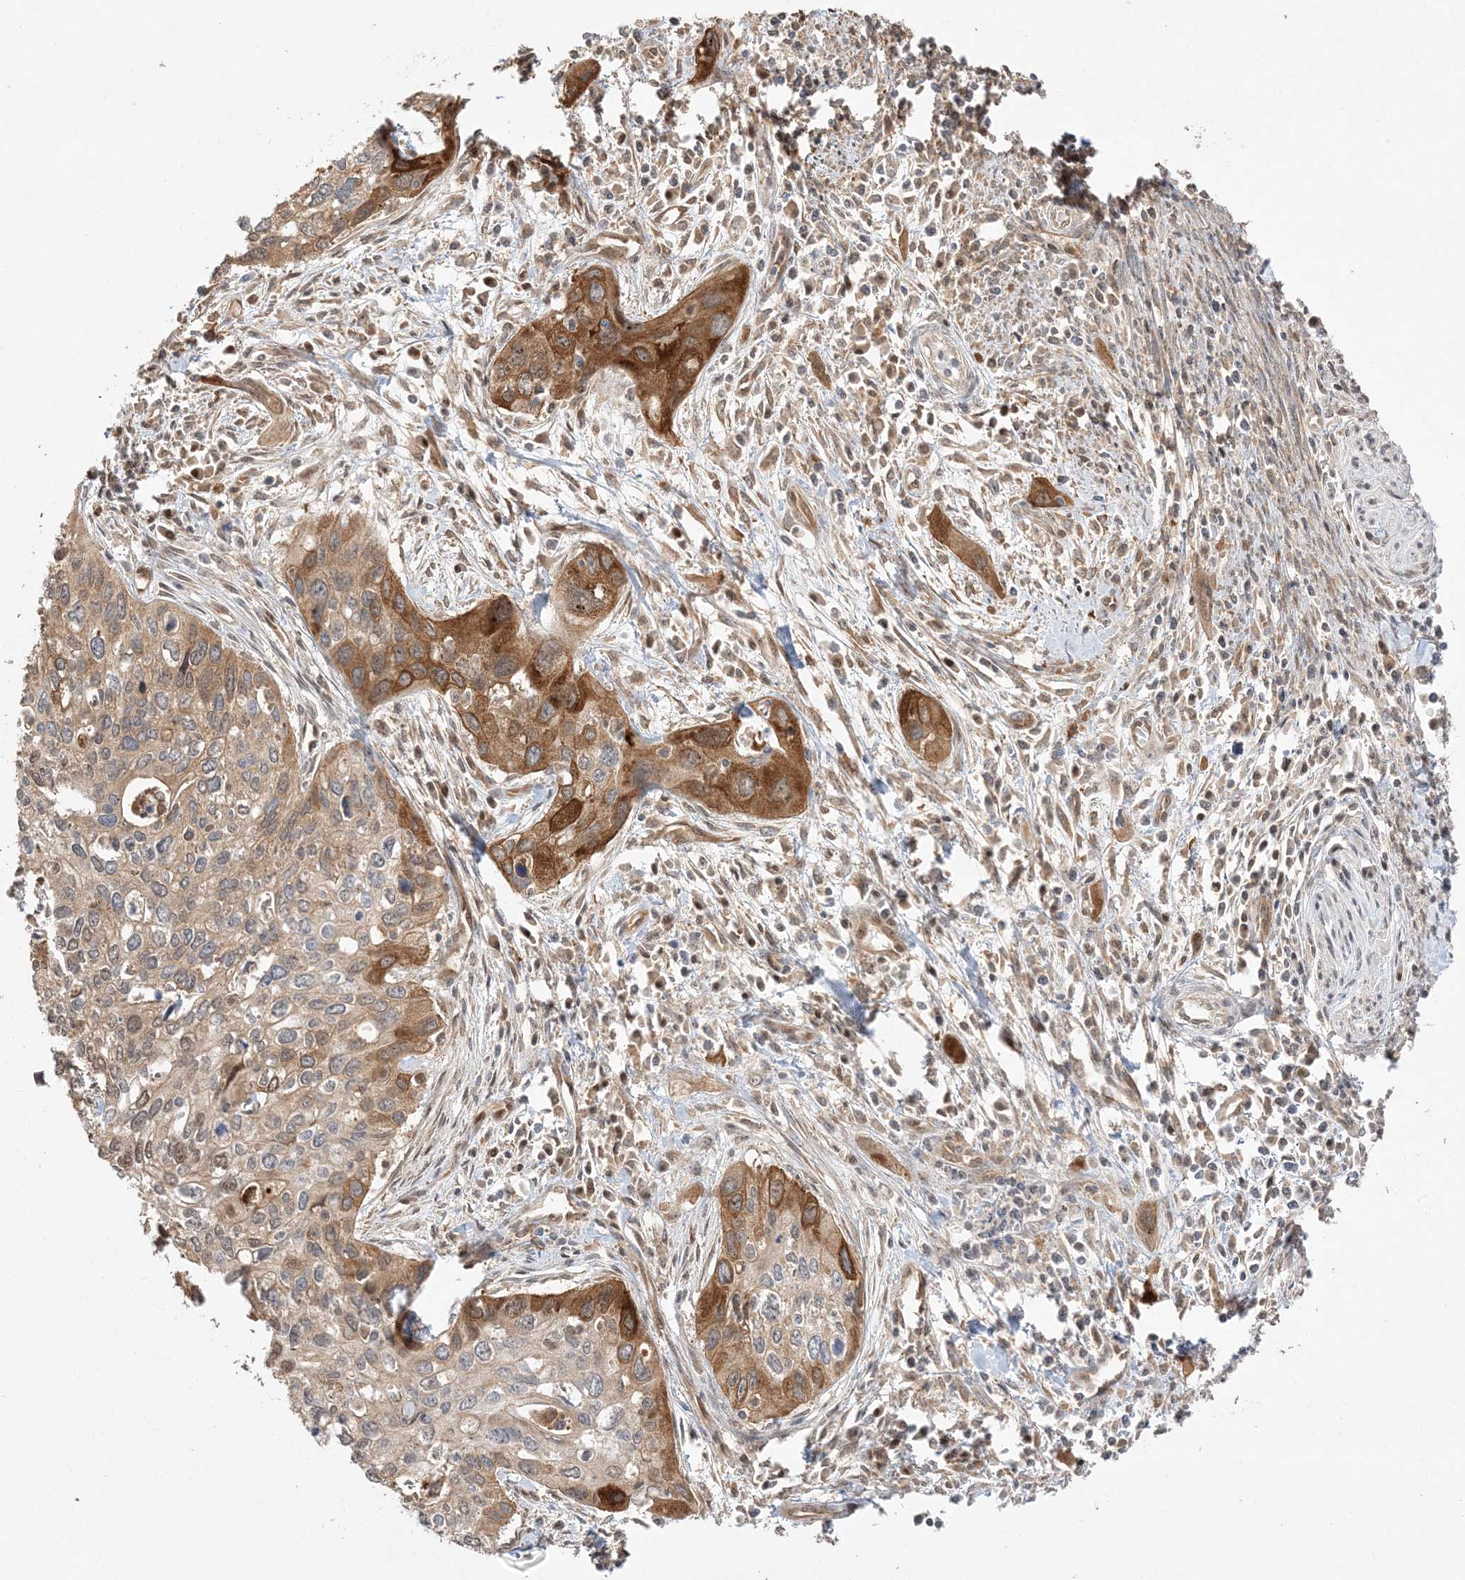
{"staining": {"intensity": "moderate", "quantity": "25%-75%", "location": "cytoplasmic/membranous"}, "tissue": "cervical cancer", "cell_type": "Tumor cells", "image_type": "cancer", "snomed": [{"axis": "morphology", "description": "Squamous cell carcinoma, NOS"}, {"axis": "topography", "description": "Cervix"}], "caption": "Cervical cancer stained with IHC reveals moderate cytoplasmic/membranous expression in approximately 25%-75% of tumor cells.", "gene": "ZBTB41", "patient": {"sex": "female", "age": 55}}